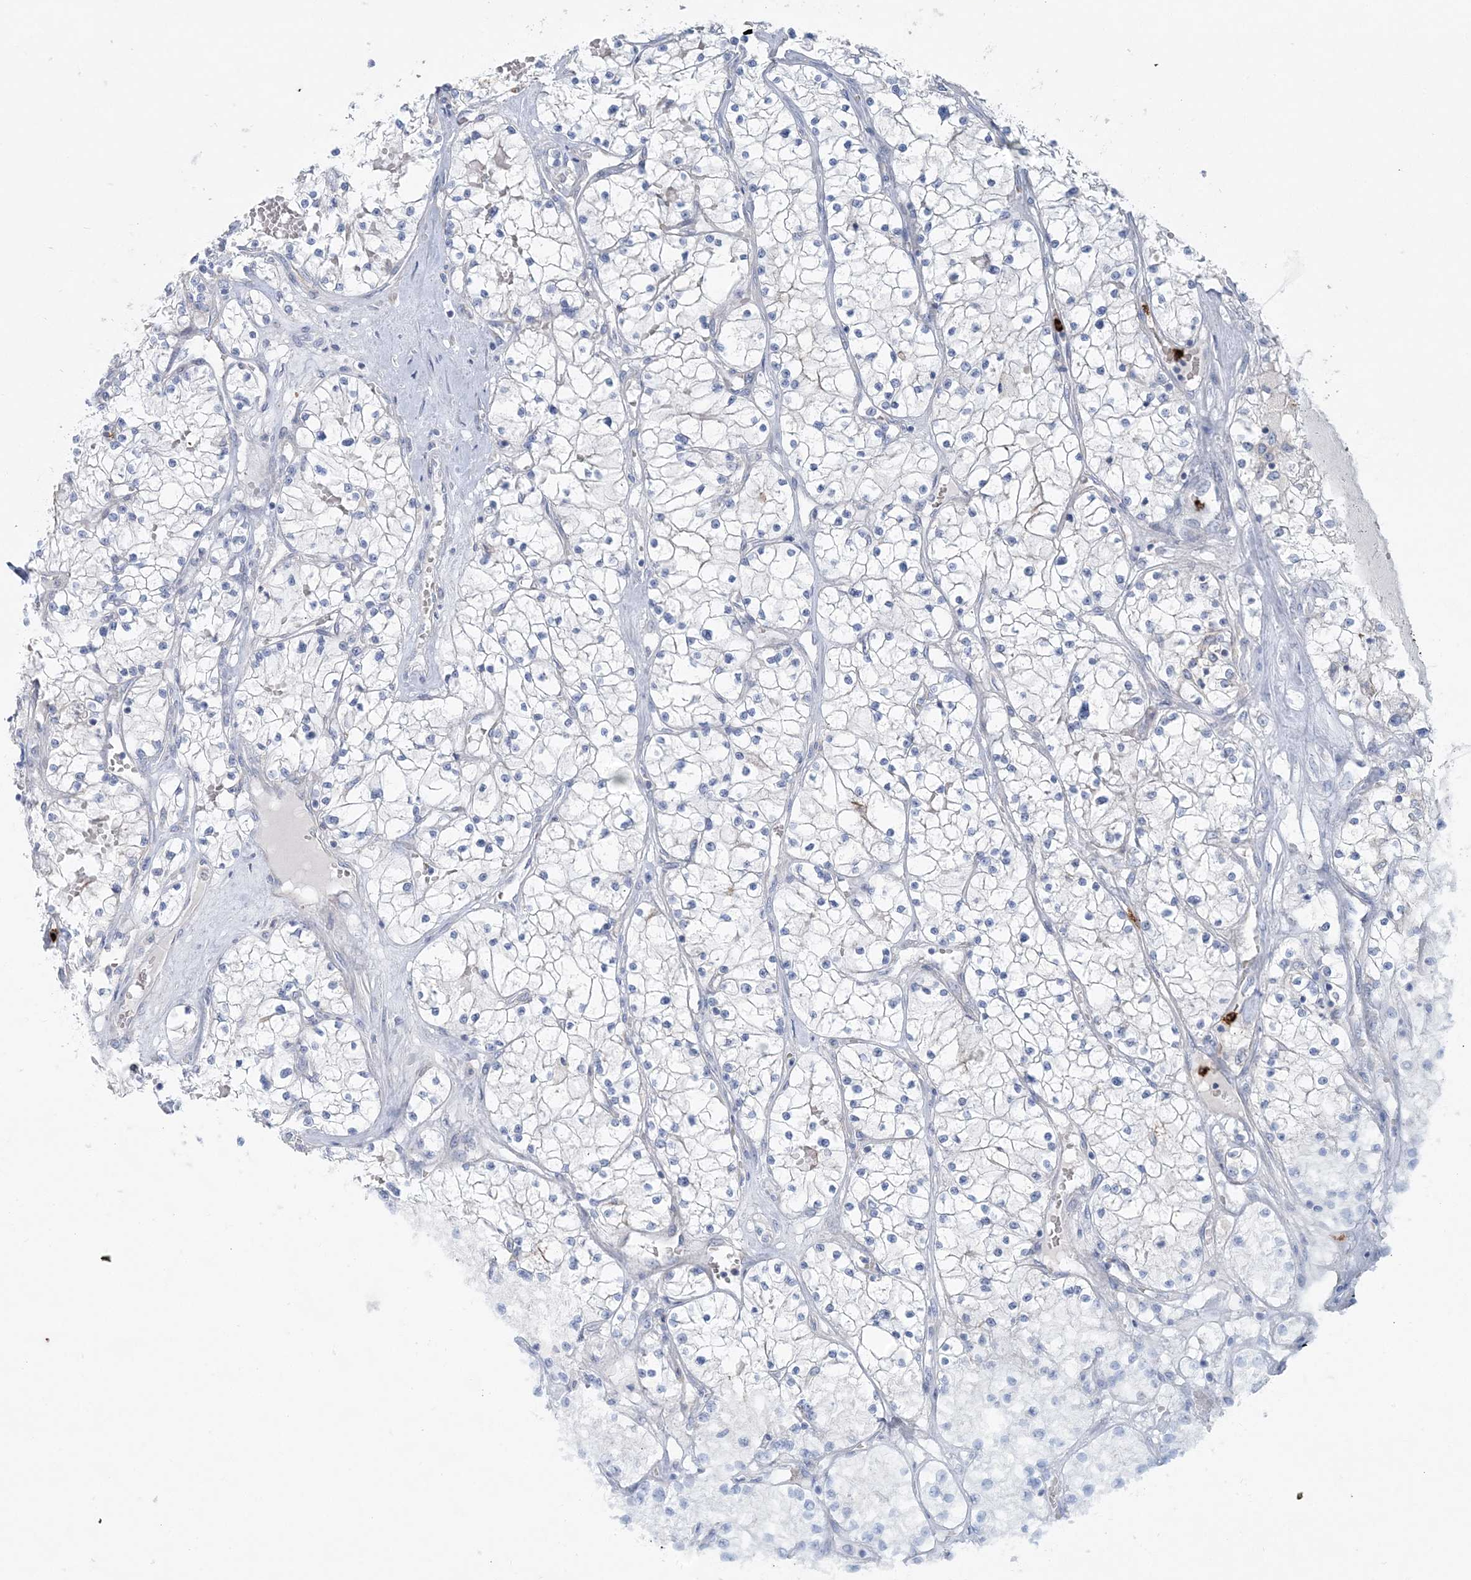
{"staining": {"intensity": "negative", "quantity": "none", "location": "none"}, "tissue": "renal cancer", "cell_type": "Tumor cells", "image_type": "cancer", "snomed": [{"axis": "morphology", "description": "Normal tissue, NOS"}, {"axis": "morphology", "description": "Adenocarcinoma, NOS"}, {"axis": "topography", "description": "Kidney"}], "caption": "This is an immunohistochemistry (IHC) image of renal cancer (adenocarcinoma). There is no expression in tumor cells.", "gene": "CCNJ", "patient": {"sex": "male", "age": 68}}